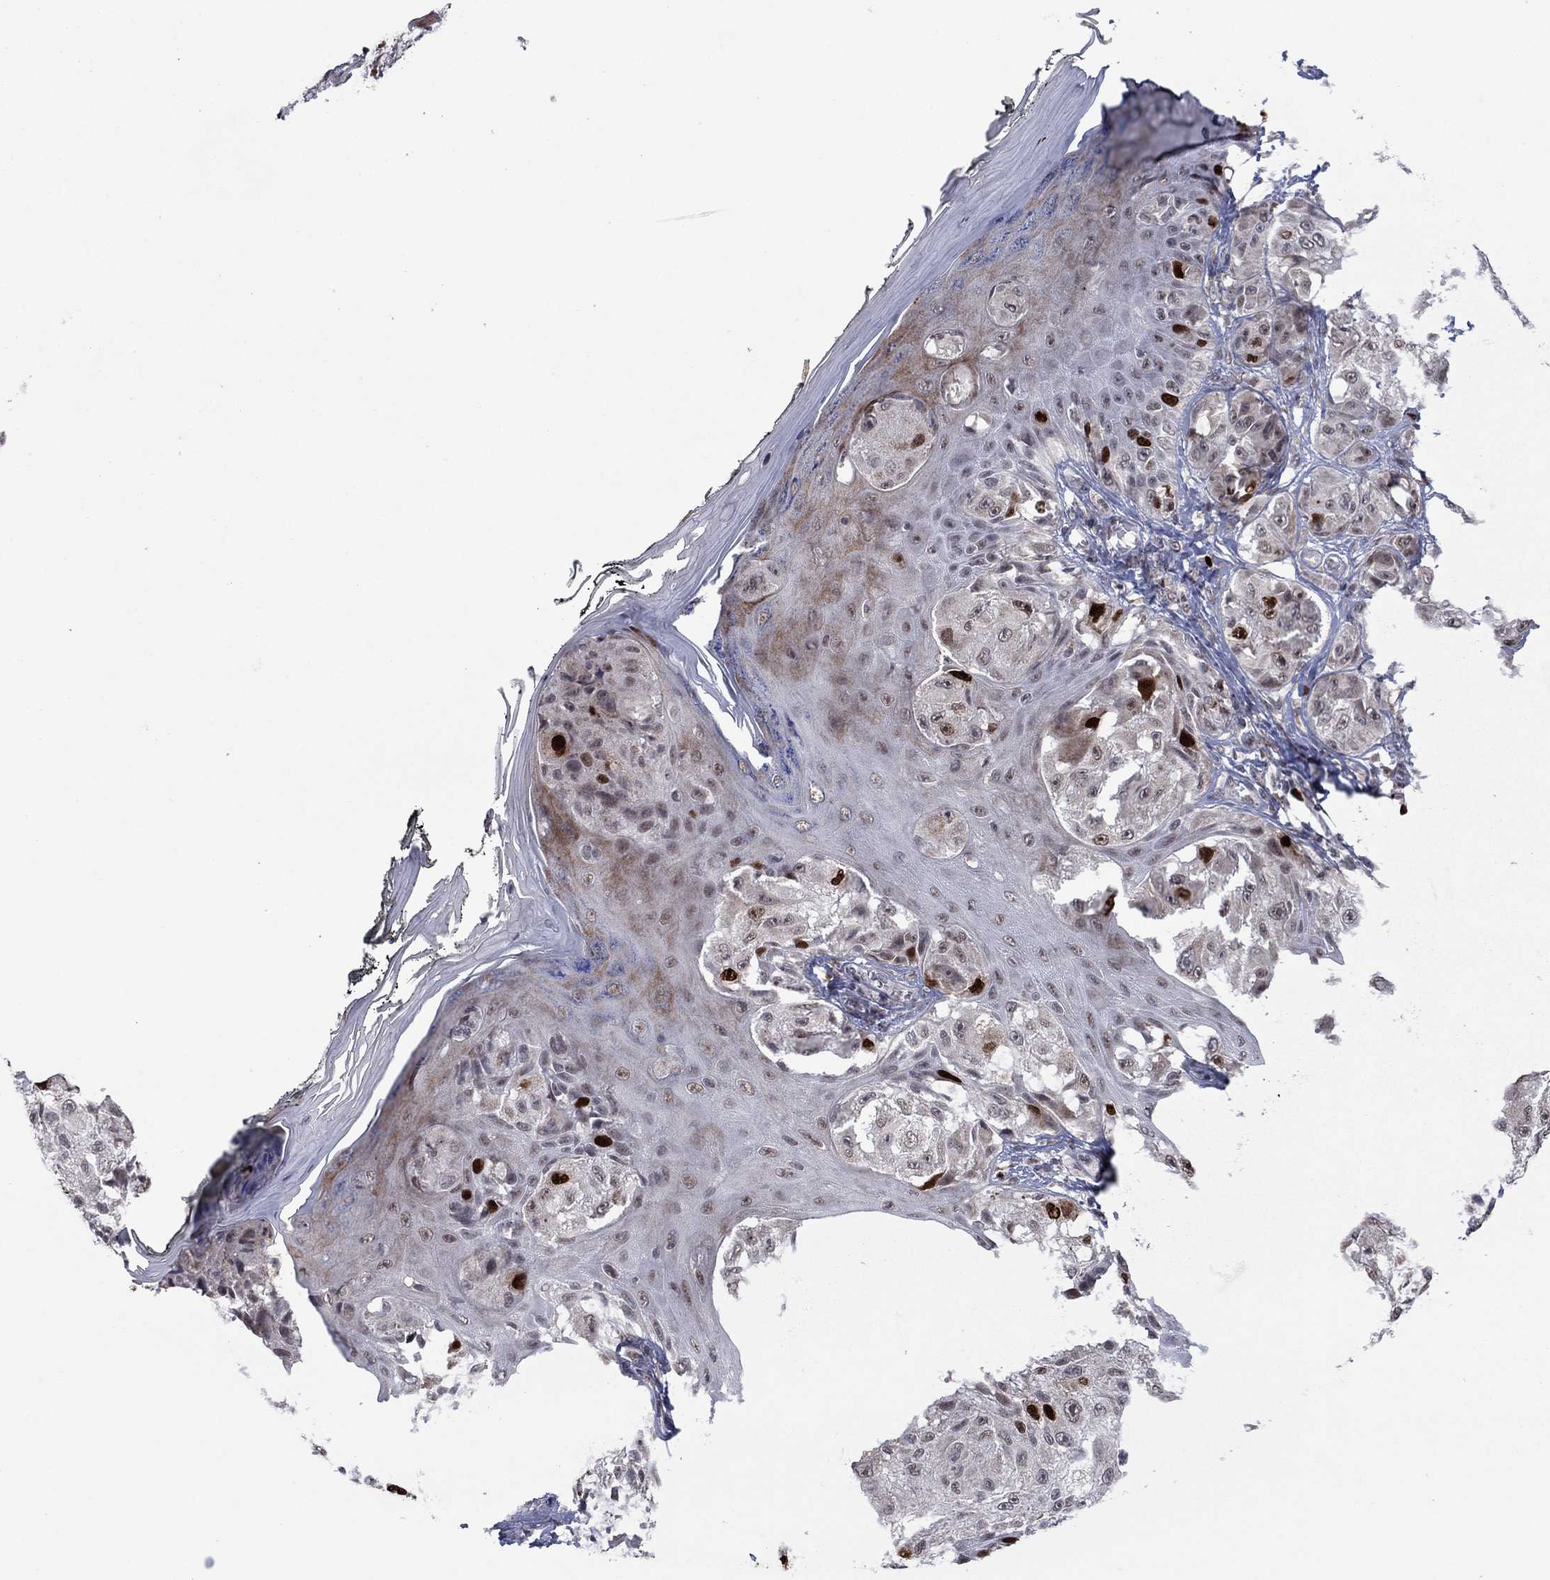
{"staining": {"intensity": "strong", "quantity": "<25%", "location": "nuclear"}, "tissue": "melanoma", "cell_type": "Tumor cells", "image_type": "cancer", "snomed": [{"axis": "morphology", "description": "Malignant melanoma, NOS"}, {"axis": "topography", "description": "Skin"}], "caption": "A brown stain labels strong nuclear positivity of a protein in human melanoma tumor cells. The staining is performed using DAB (3,3'-diaminobenzidine) brown chromogen to label protein expression. The nuclei are counter-stained blue using hematoxylin.", "gene": "CDCA5", "patient": {"sex": "male", "age": 61}}